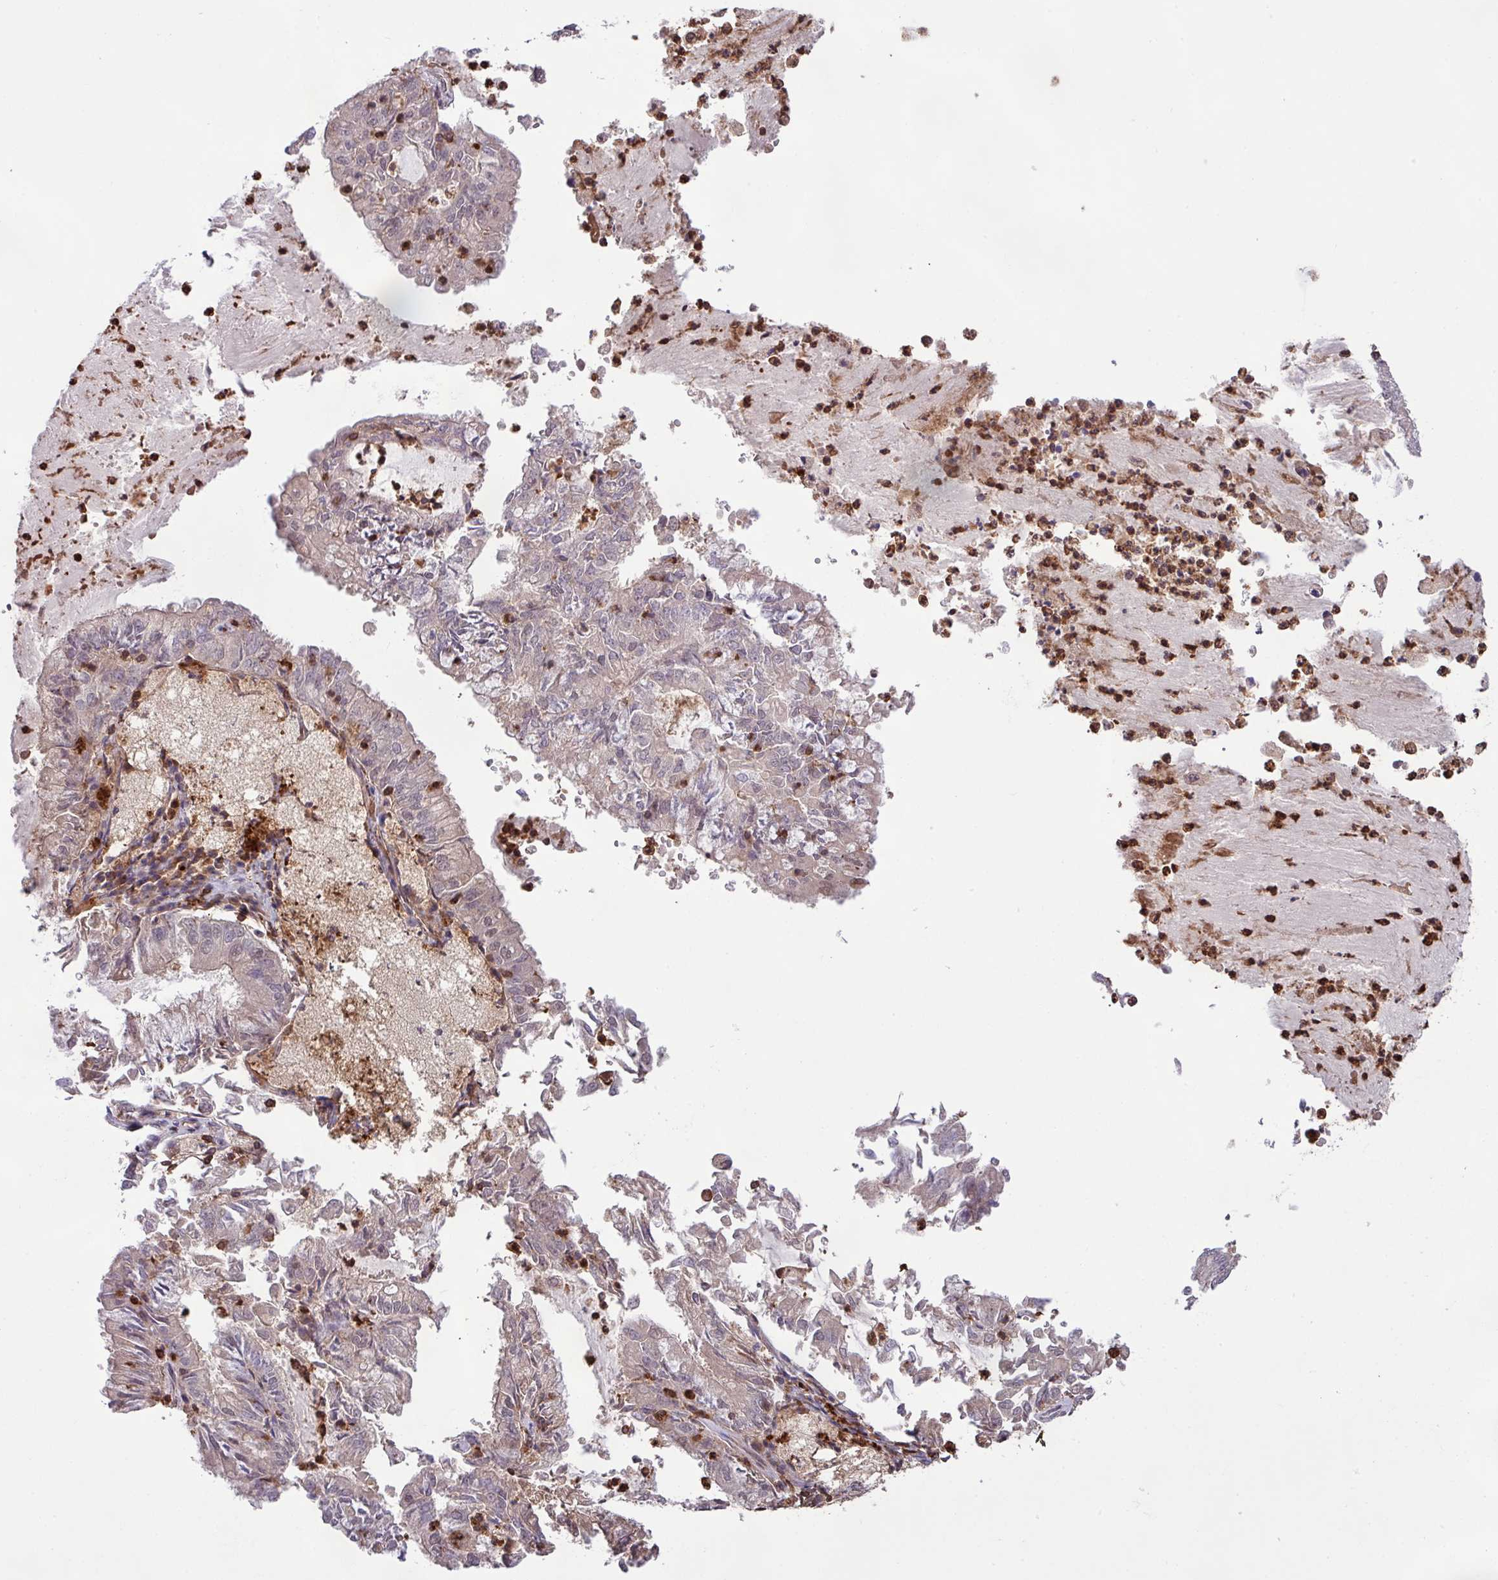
{"staining": {"intensity": "moderate", "quantity": "<25%", "location": "cytoplasmic/membranous"}, "tissue": "endometrial cancer", "cell_type": "Tumor cells", "image_type": "cancer", "snomed": [{"axis": "morphology", "description": "Adenocarcinoma, NOS"}, {"axis": "topography", "description": "Endometrium"}], "caption": "Brown immunohistochemical staining in human endometrial cancer (adenocarcinoma) shows moderate cytoplasmic/membranous positivity in approximately <25% of tumor cells.", "gene": "GON7", "patient": {"sex": "female", "age": 57}}